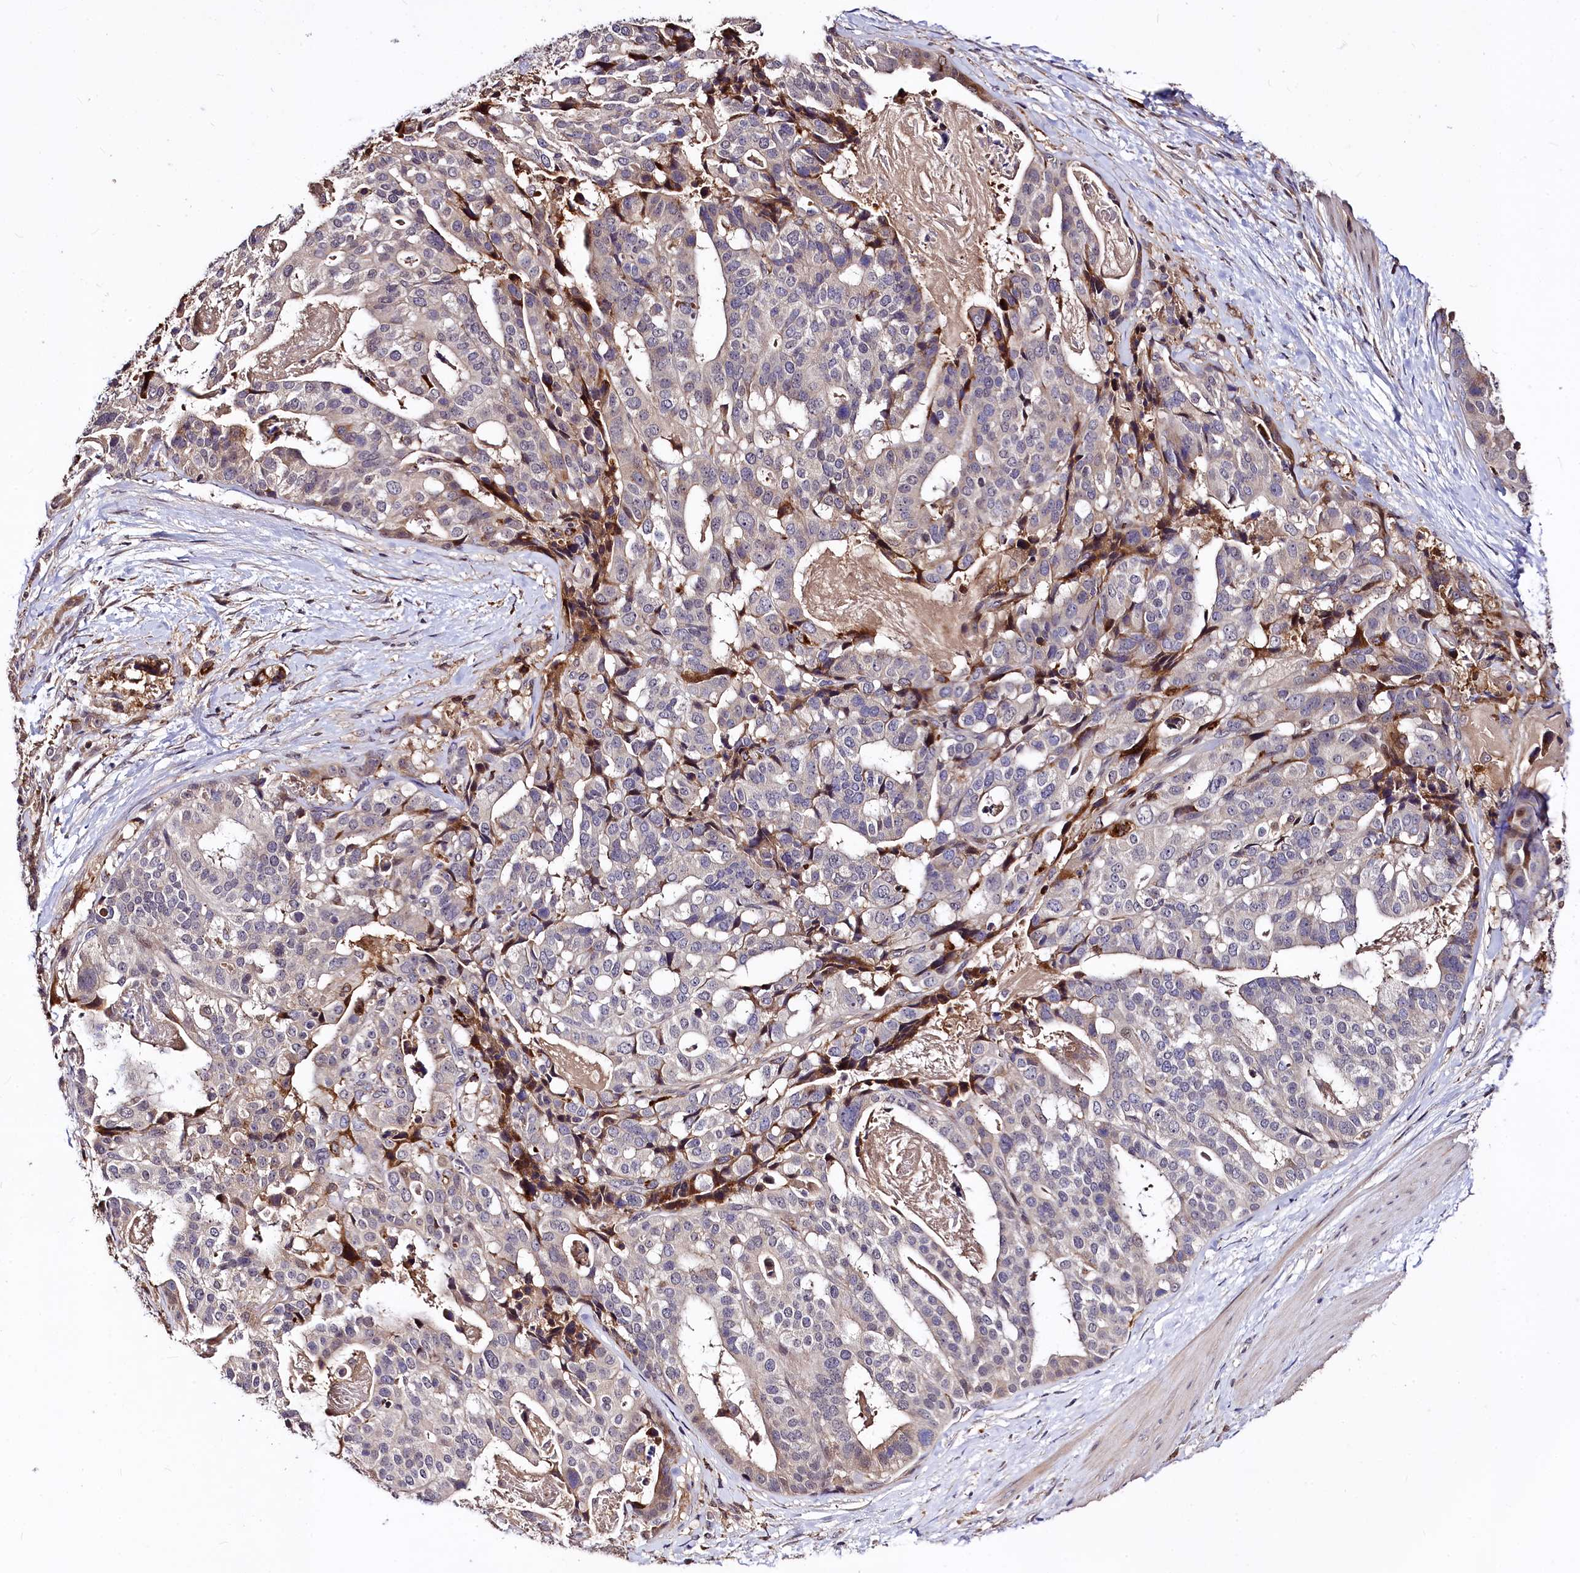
{"staining": {"intensity": "weak", "quantity": "<25%", "location": "cytoplasmic/membranous"}, "tissue": "stomach cancer", "cell_type": "Tumor cells", "image_type": "cancer", "snomed": [{"axis": "morphology", "description": "Adenocarcinoma, NOS"}, {"axis": "topography", "description": "Stomach"}], "caption": "High power microscopy photomicrograph of an immunohistochemistry image of adenocarcinoma (stomach), revealing no significant expression in tumor cells.", "gene": "ATG101", "patient": {"sex": "male", "age": 48}}